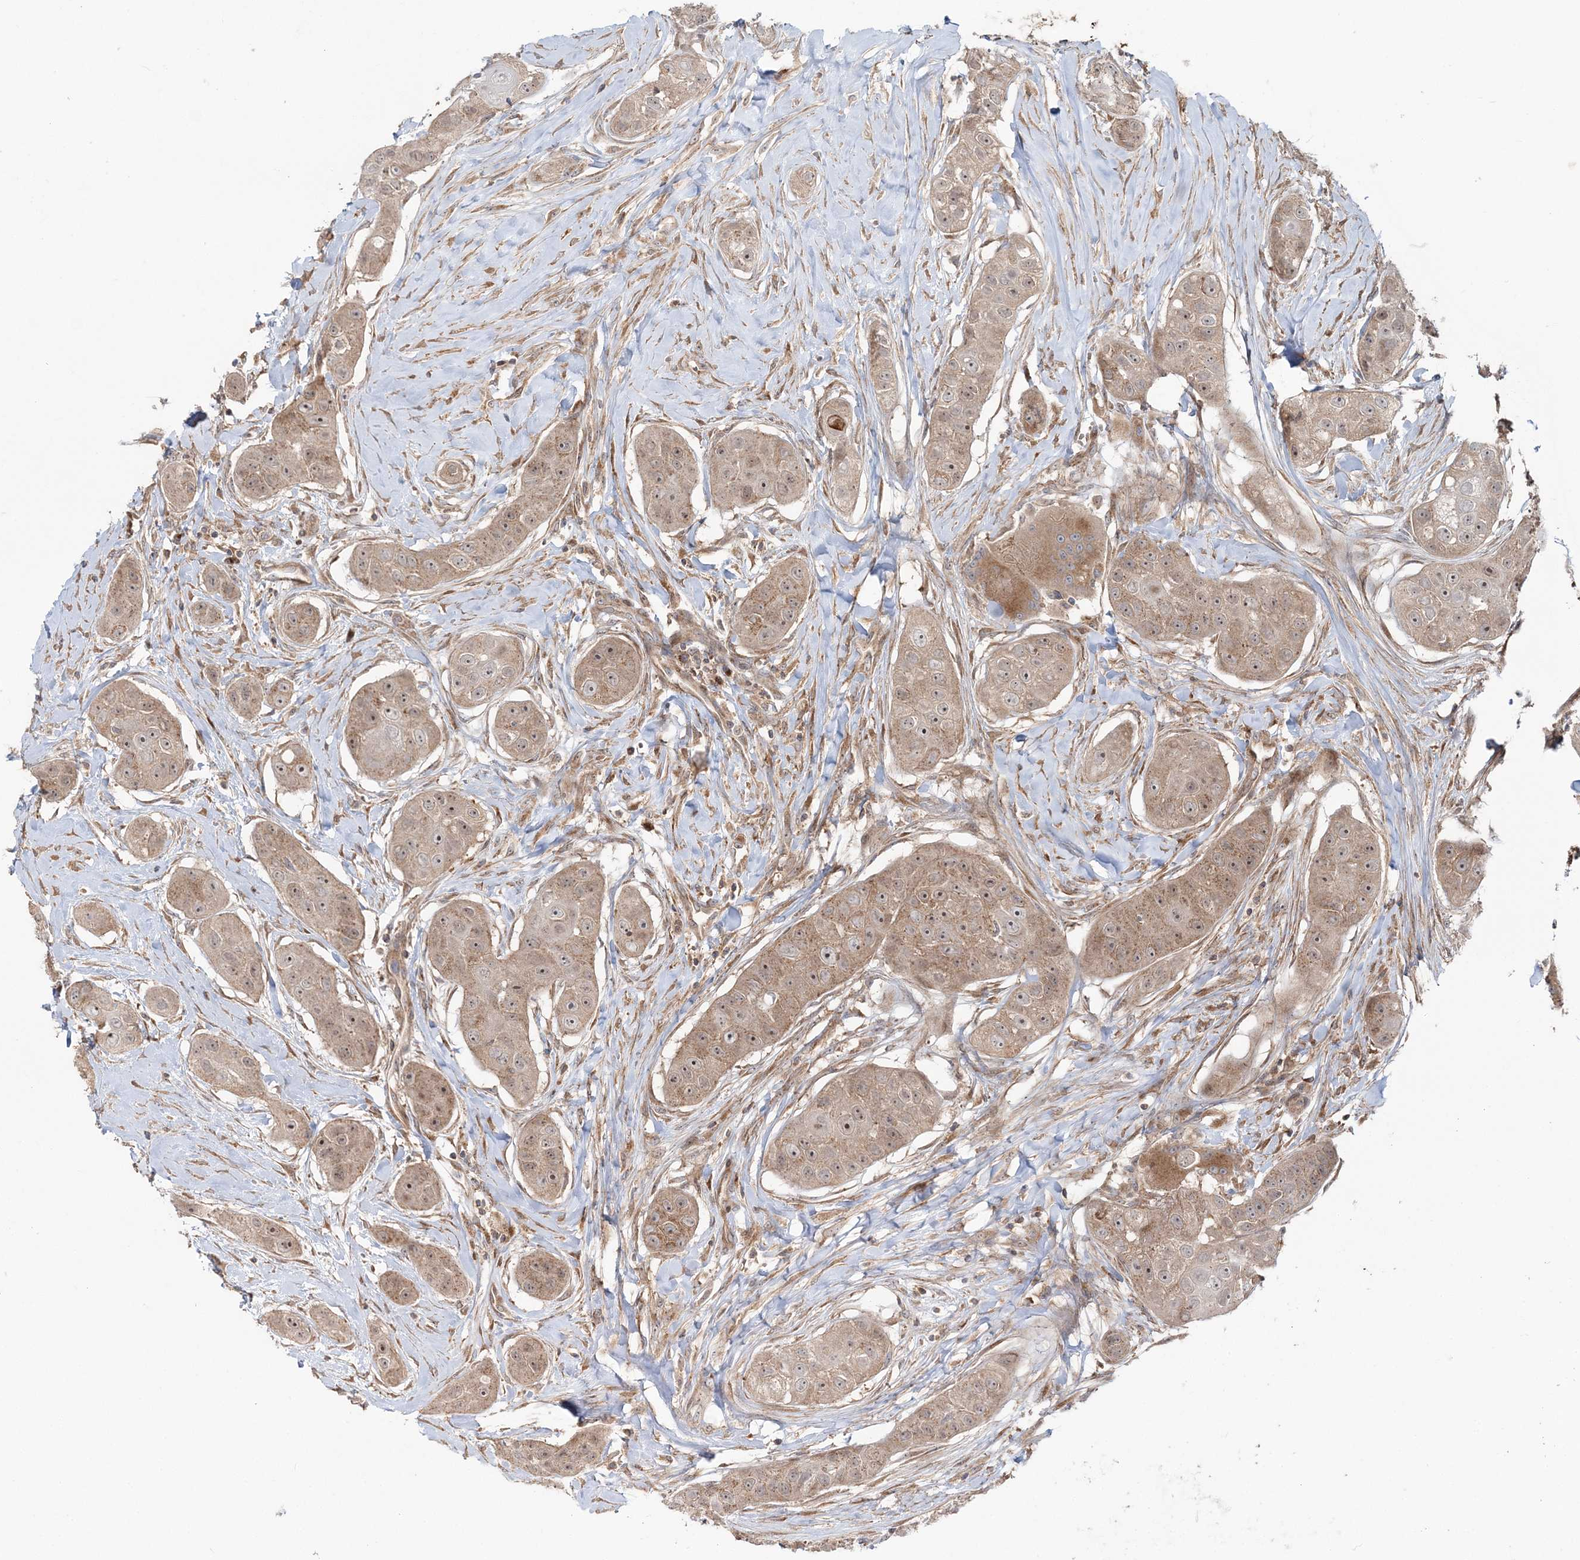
{"staining": {"intensity": "weak", "quantity": ">75%", "location": "cytoplasmic/membranous"}, "tissue": "head and neck cancer", "cell_type": "Tumor cells", "image_type": "cancer", "snomed": [{"axis": "morphology", "description": "Normal tissue, NOS"}, {"axis": "morphology", "description": "Squamous cell carcinoma, NOS"}, {"axis": "topography", "description": "Skeletal muscle"}, {"axis": "topography", "description": "Head-Neck"}], "caption": "Protein expression analysis of squamous cell carcinoma (head and neck) demonstrates weak cytoplasmic/membranous staining in about >75% of tumor cells. The protein is shown in brown color, while the nuclei are stained blue.", "gene": "MOCS2", "patient": {"sex": "male", "age": 51}}